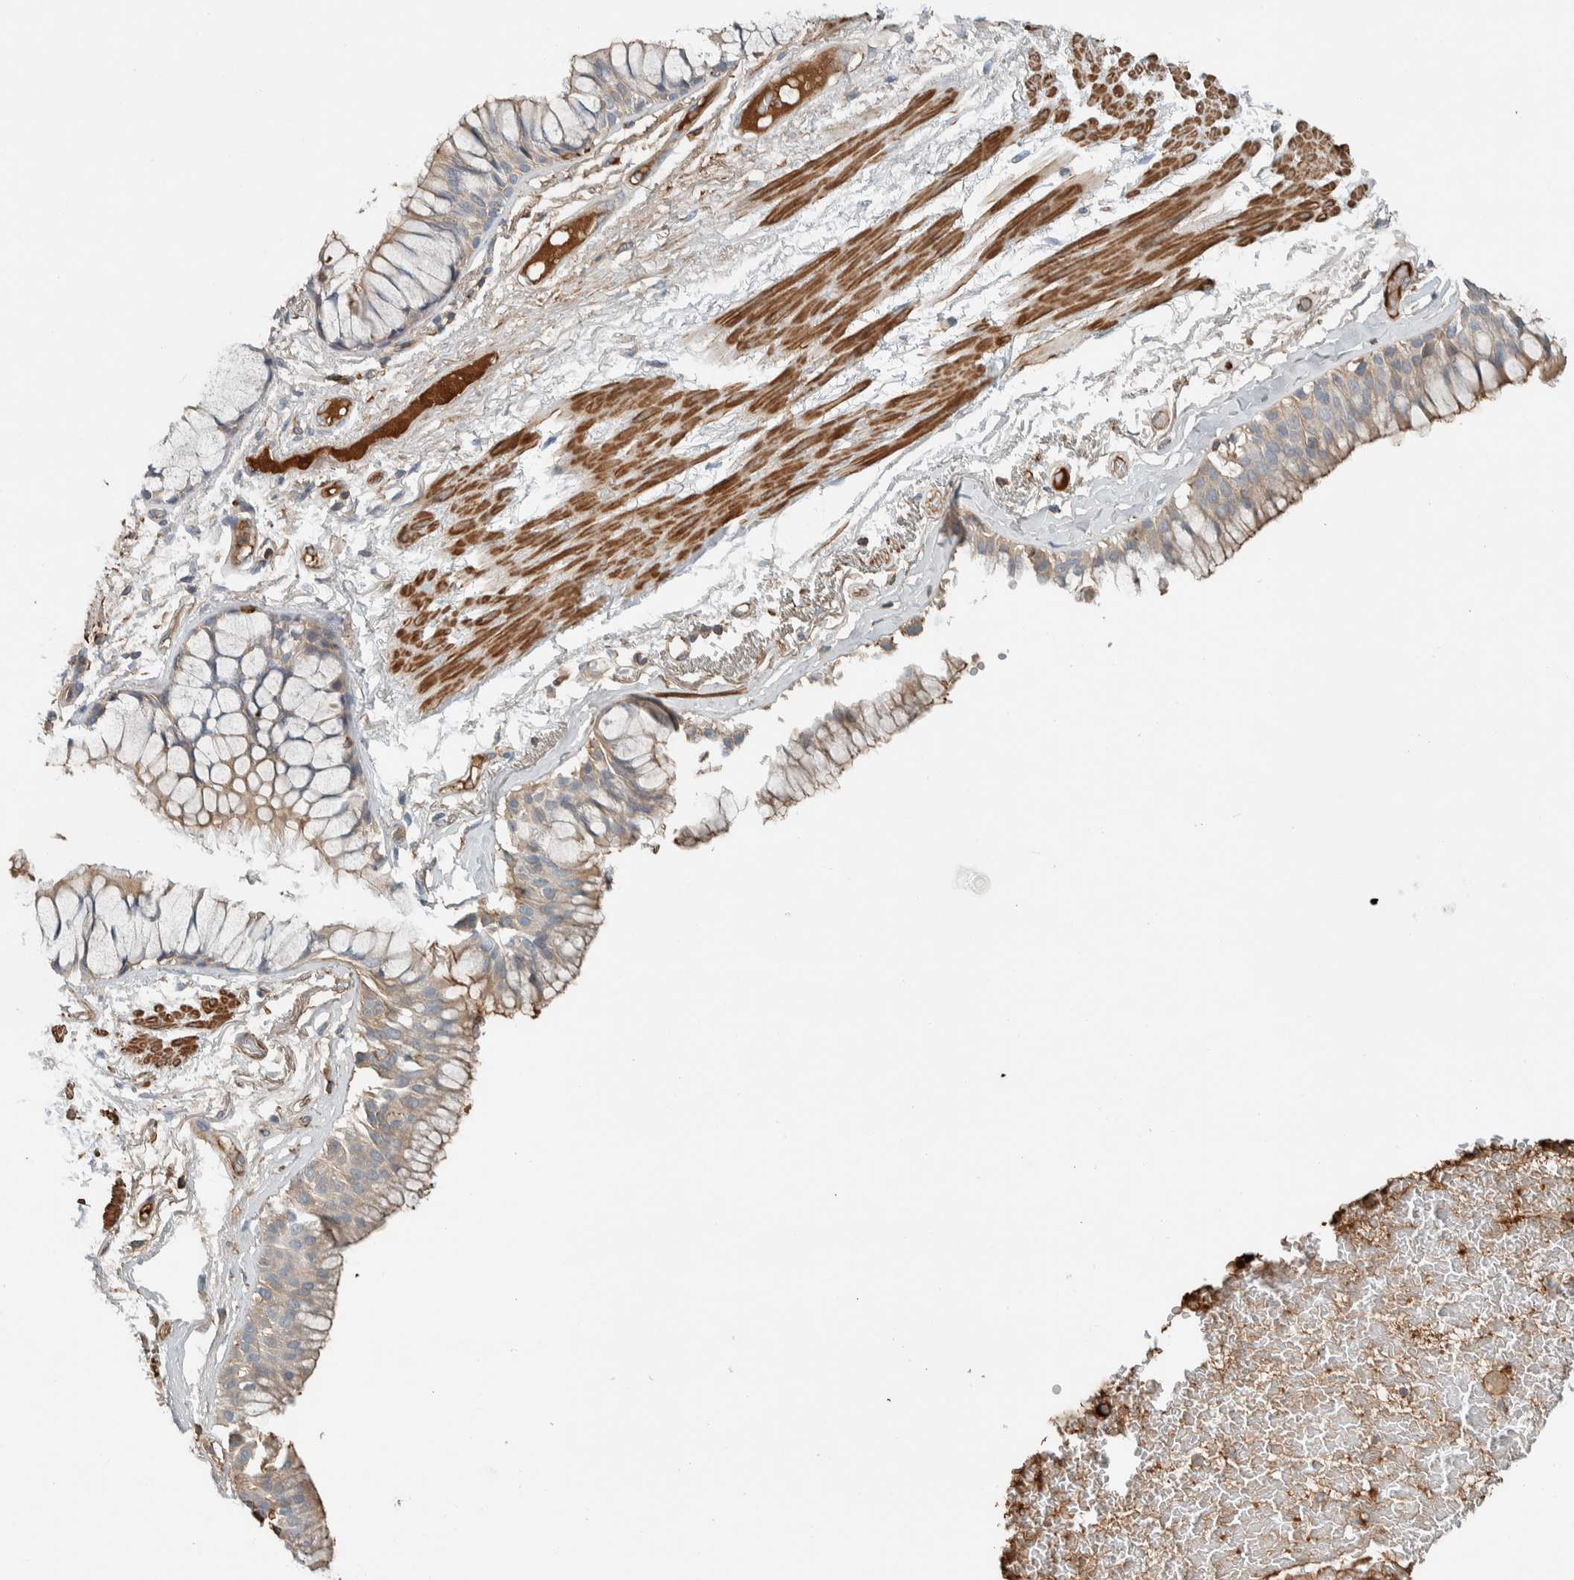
{"staining": {"intensity": "weak", "quantity": ">75%", "location": "cytoplasmic/membranous"}, "tissue": "bronchus", "cell_type": "Respiratory epithelial cells", "image_type": "normal", "snomed": [{"axis": "morphology", "description": "Normal tissue, NOS"}, {"axis": "topography", "description": "Bronchus"}], "caption": "Immunohistochemistry (IHC) image of benign human bronchus stained for a protein (brown), which demonstrates low levels of weak cytoplasmic/membranous expression in approximately >75% of respiratory epithelial cells.", "gene": "CTBP2", "patient": {"sex": "male", "age": 66}}